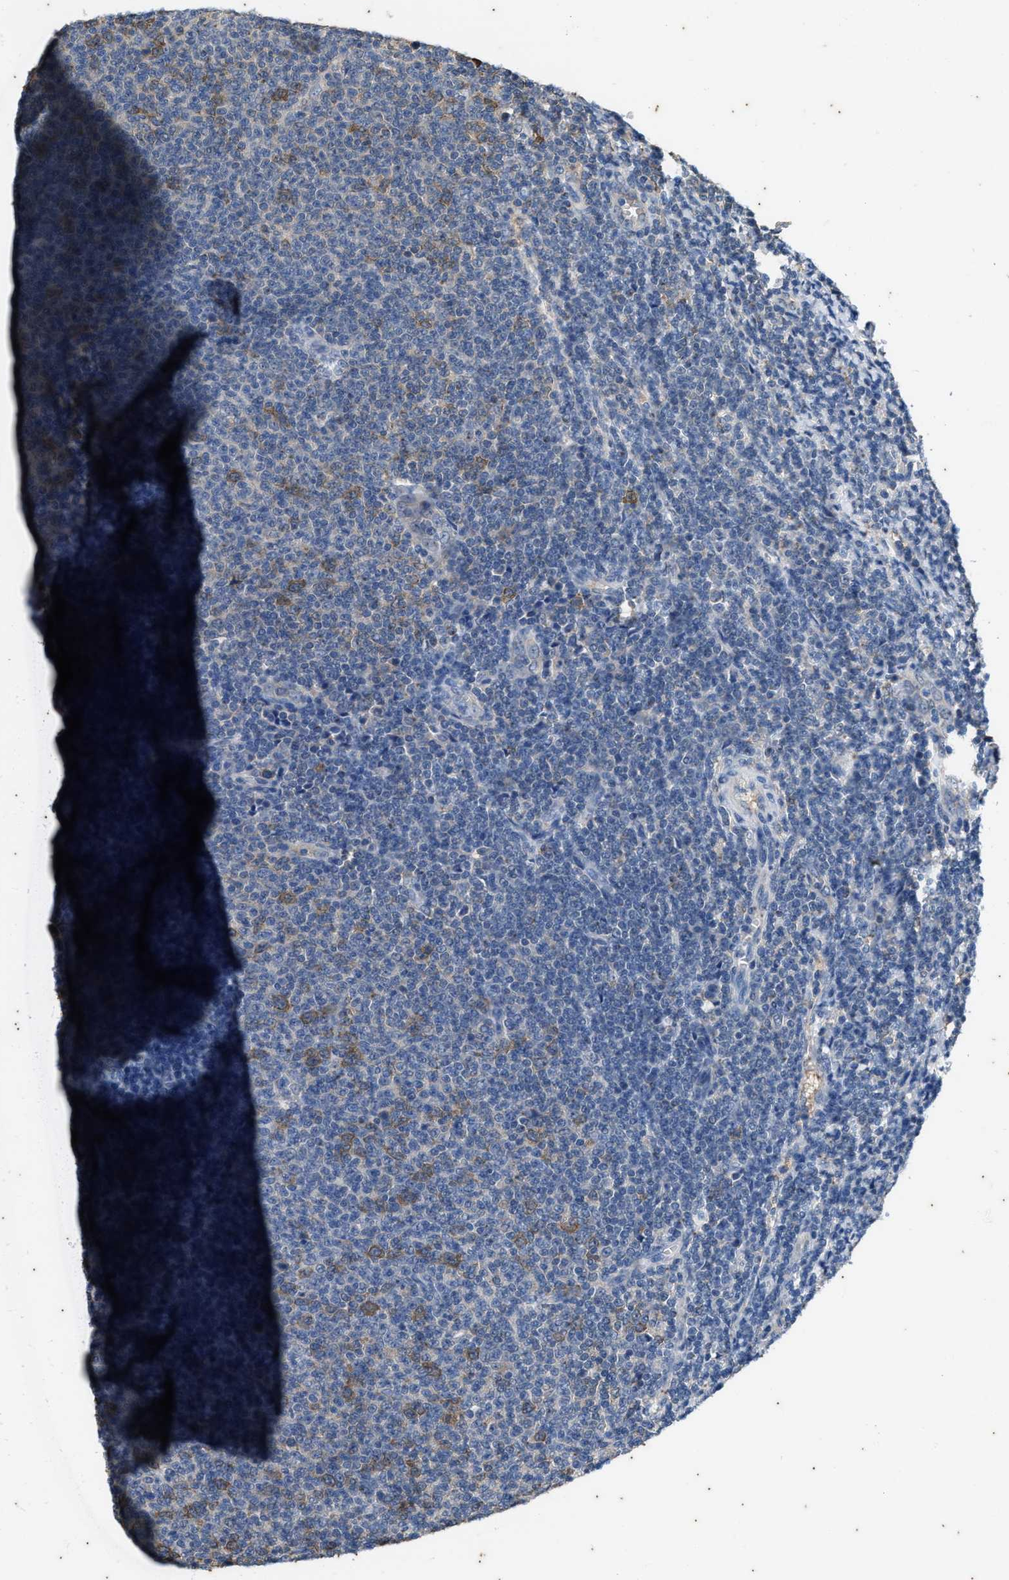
{"staining": {"intensity": "moderate", "quantity": "<25%", "location": "cytoplasmic/membranous"}, "tissue": "lymphoma", "cell_type": "Tumor cells", "image_type": "cancer", "snomed": [{"axis": "morphology", "description": "Malignant lymphoma, non-Hodgkin's type, Low grade"}, {"axis": "topography", "description": "Lymph node"}], "caption": "The immunohistochemical stain highlights moderate cytoplasmic/membranous positivity in tumor cells of lymphoma tissue. Ihc stains the protein in brown and the nuclei are stained blue.", "gene": "COX19", "patient": {"sex": "male", "age": 66}}